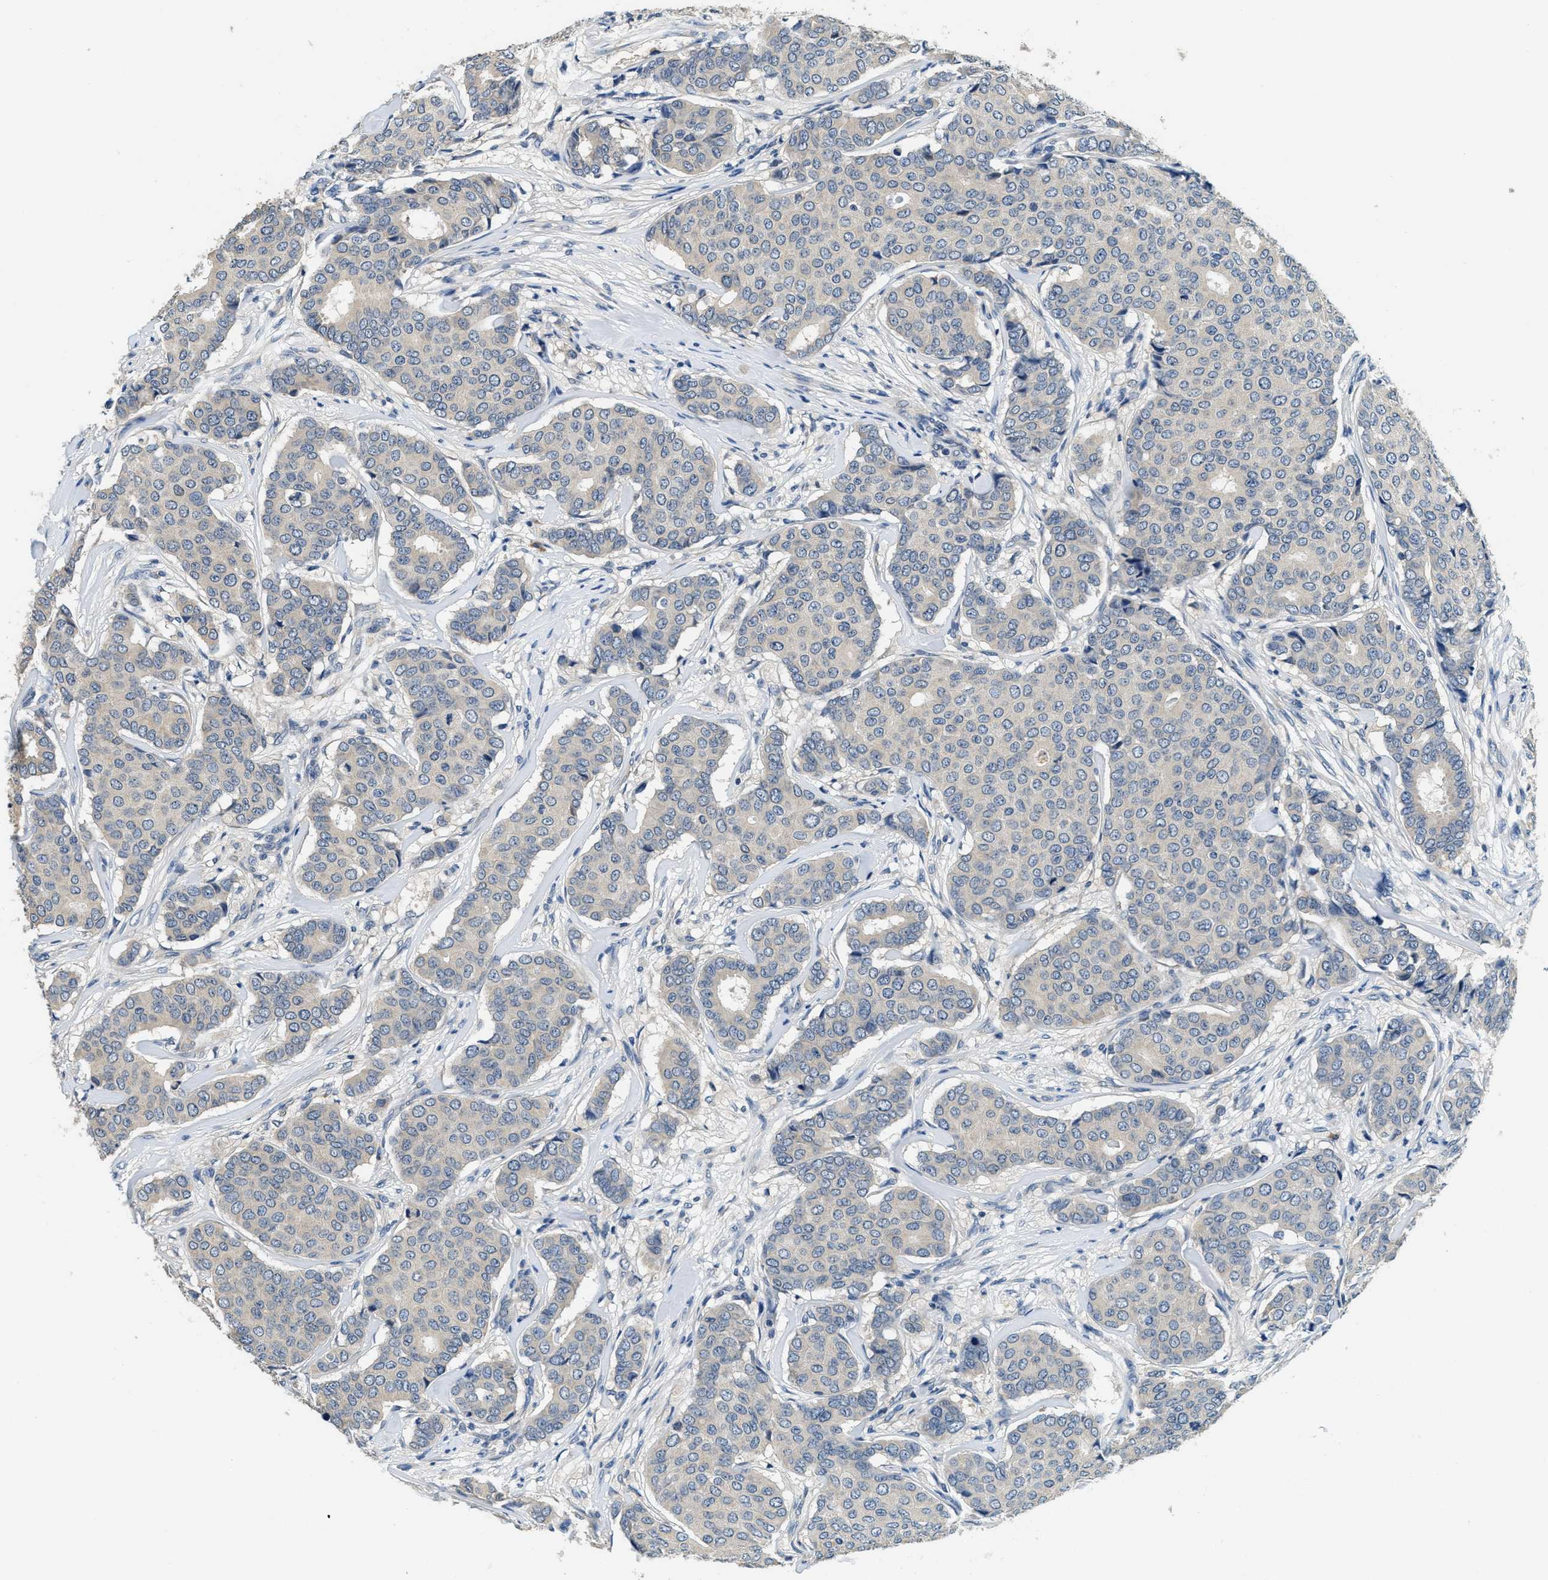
{"staining": {"intensity": "negative", "quantity": "none", "location": "none"}, "tissue": "breast cancer", "cell_type": "Tumor cells", "image_type": "cancer", "snomed": [{"axis": "morphology", "description": "Duct carcinoma"}, {"axis": "topography", "description": "Breast"}], "caption": "Immunohistochemistry of human breast invasive ductal carcinoma displays no expression in tumor cells. (Immunohistochemistry, brightfield microscopy, high magnification).", "gene": "ALDH3A2", "patient": {"sex": "female", "age": 75}}